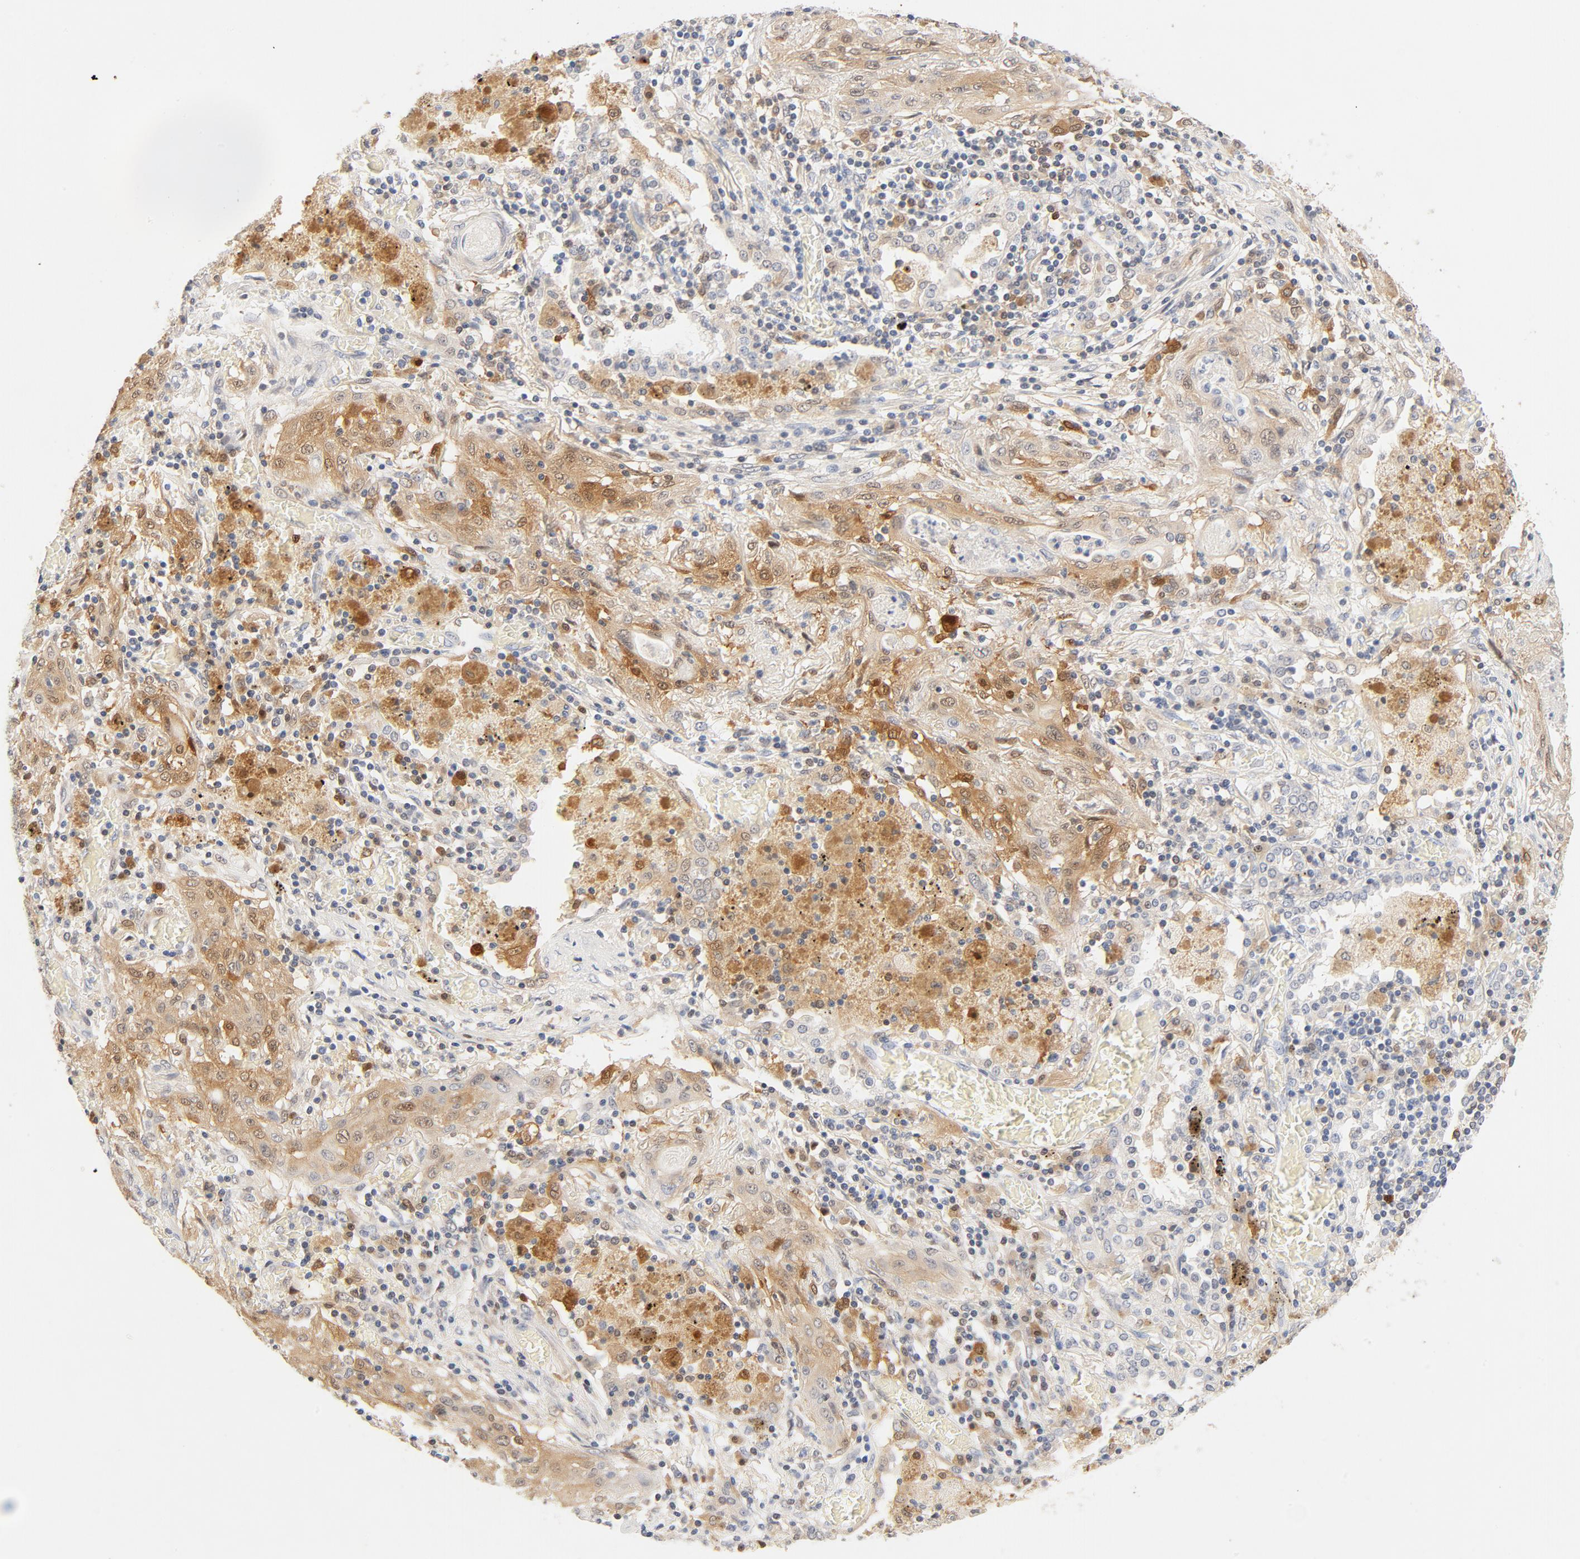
{"staining": {"intensity": "moderate", "quantity": "25%-75%", "location": "cytoplasmic/membranous"}, "tissue": "lung cancer", "cell_type": "Tumor cells", "image_type": "cancer", "snomed": [{"axis": "morphology", "description": "Squamous cell carcinoma, NOS"}, {"axis": "topography", "description": "Lung"}], "caption": "DAB (3,3'-diaminobenzidine) immunohistochemical staining of lung cancer demonstrates moderate cytoplasmic/membranous protein expression in about 25%-75% of tumor cells.", "gene": "STAT1", "patient": {"sex": "female", "age": 47}}